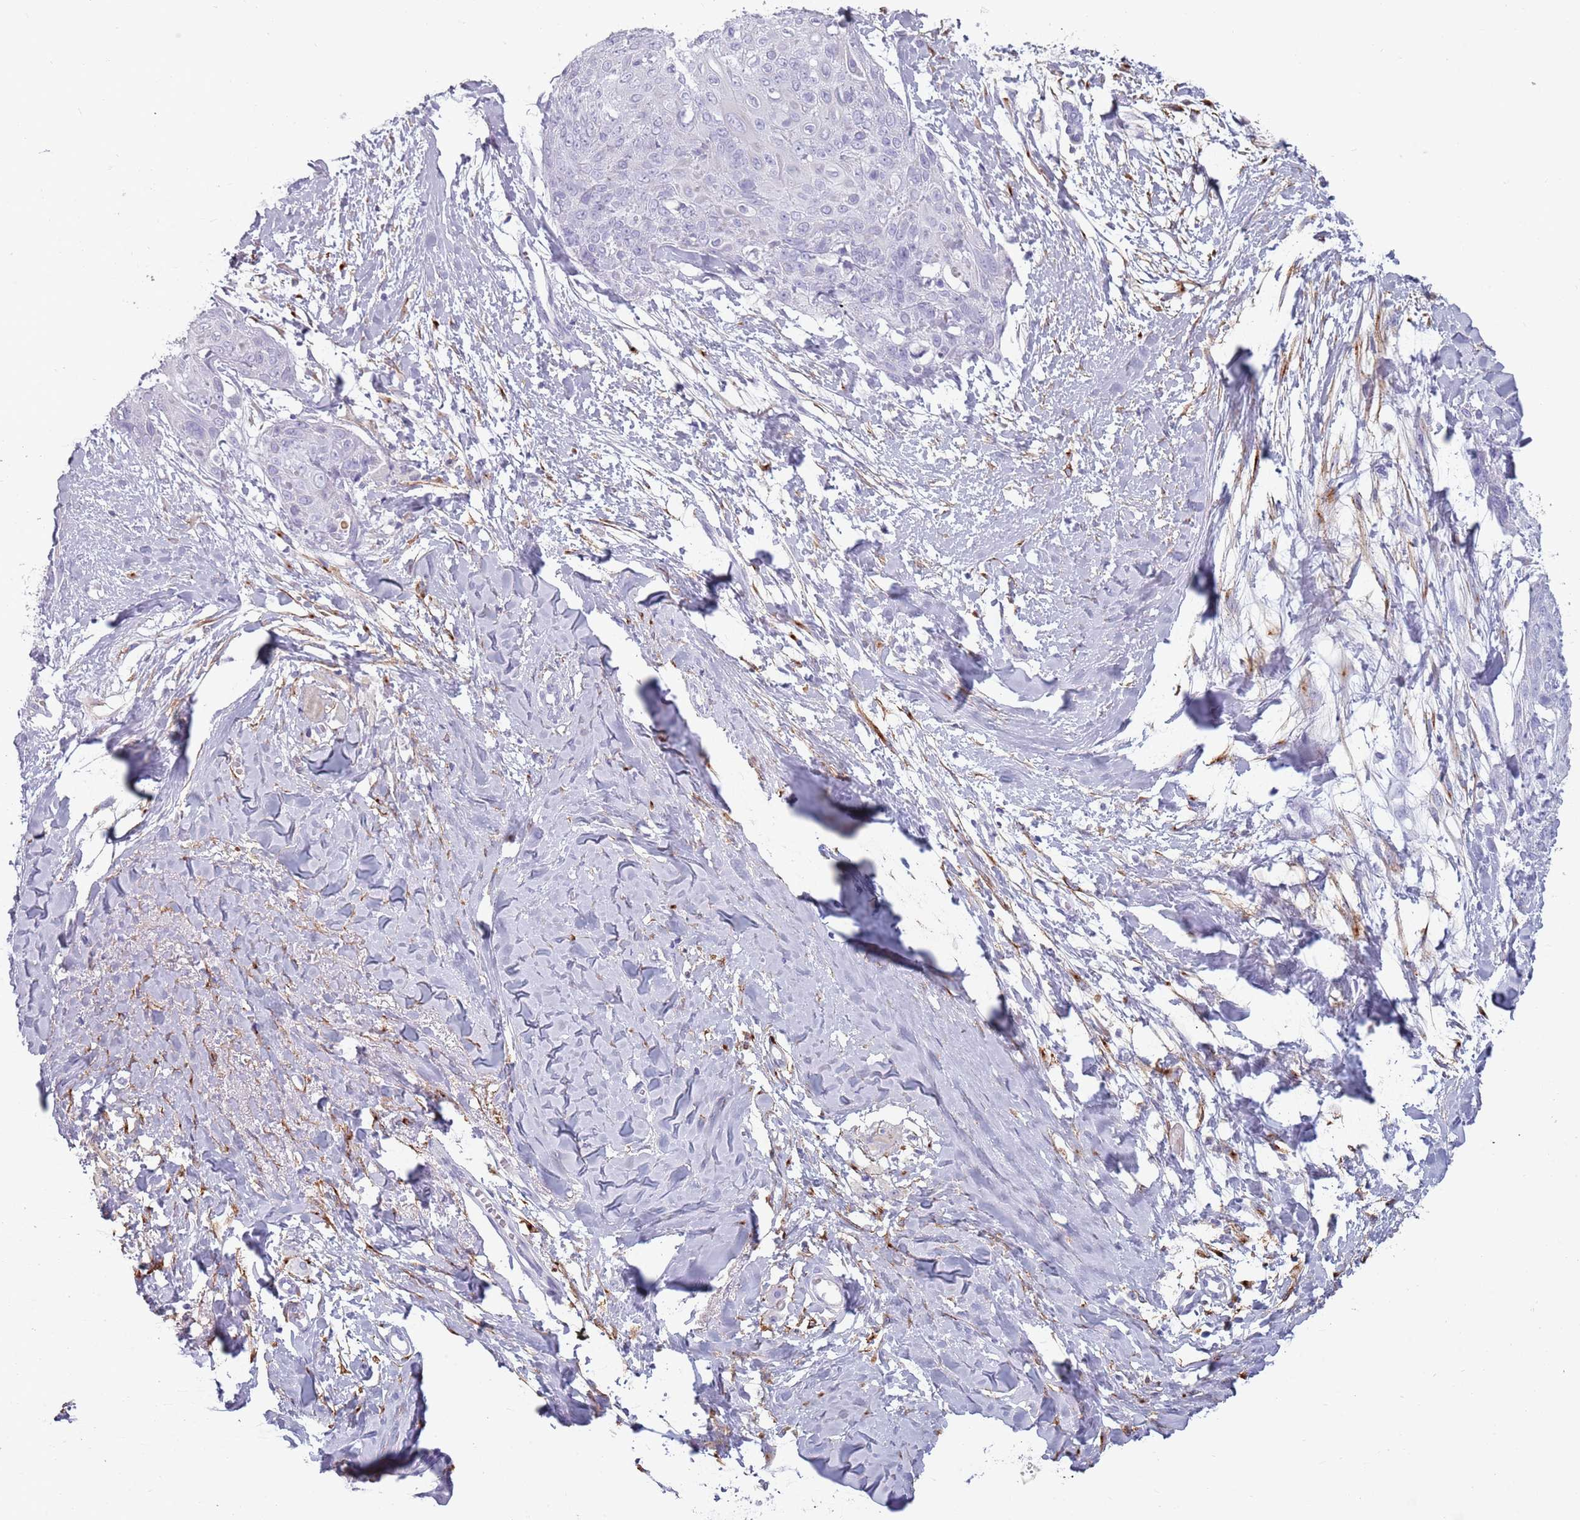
{"staining": {"intensity": "negative", "quantity": "none", "location": "none"}, "tissue": "skin cancer", "cell_type": "Tumor cells", "image_type": "cancer", "snomed": [{"axis": "morphology", "description": "Squamous cell carcinoma, NOS"}, {"axis": "topography", "description": "Skin"}, {"axis": "topography", "description": "Vulva"}], "caption": "Image shows no significant protein positivity in tumor cells of squamous cell carcinoma (skin).", "gene": "COLEC12", "patient": {"sex": "female", "age": 85}}